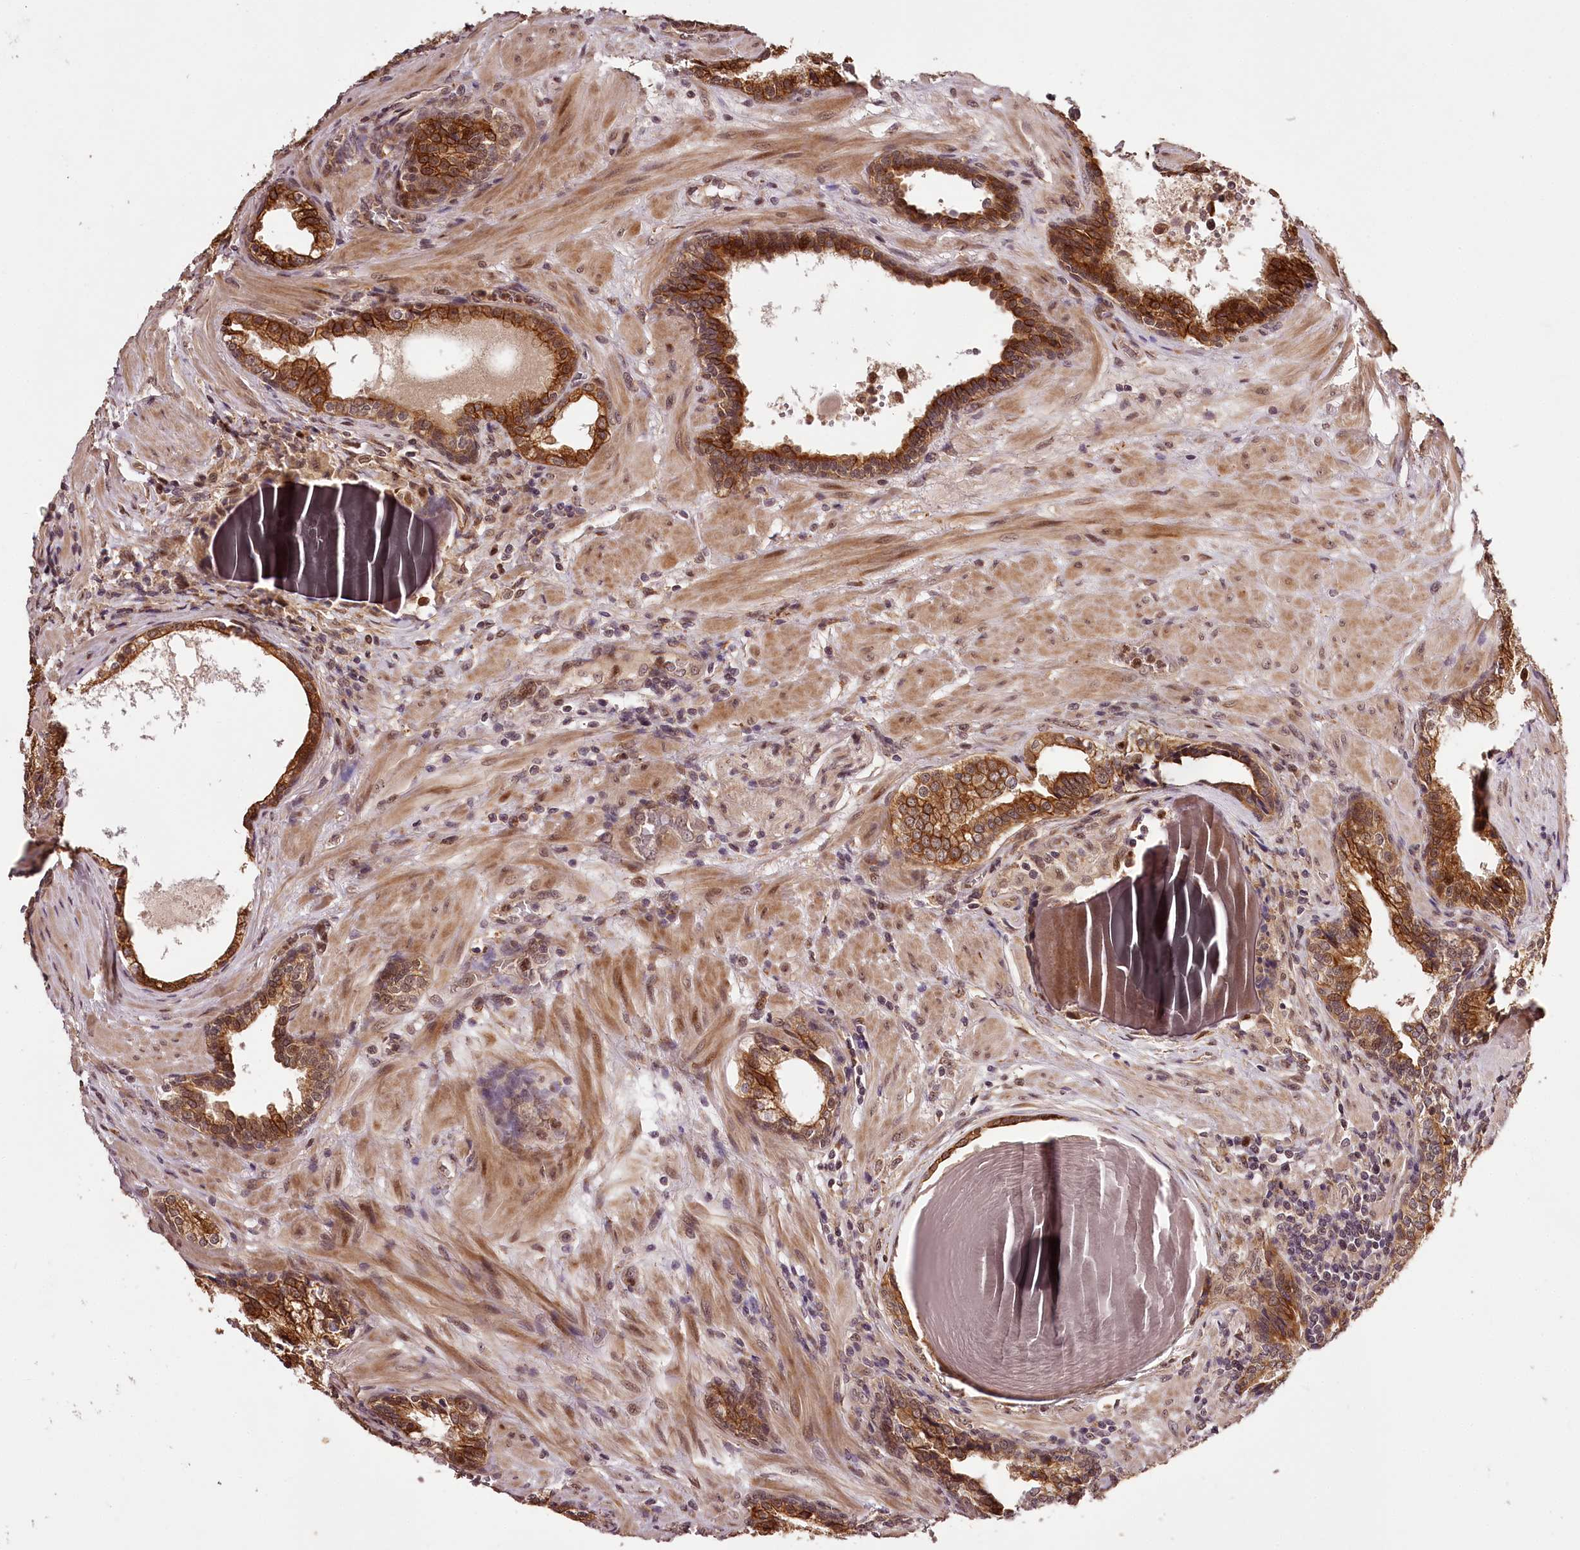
{"staining": {"intensity": "moderate", "quantity": ">75%", "location": "cytoplasmic/membranous"}, "tissue": "prostate cancer", "cell_type": "Tumor cells", "image_type": "cancer", "snomed": [{"axis": "morphology", "description": "Adenocarcinoma, Low grade"}, {"axis": "topography", "description": "Prostate"}], "caption": "Protein expression analysis of human prostate adenocarcinoma (low-grade) reveals moderate cytoplasmic/membranous positivity in about >75% of tumor cells. Nuclei are stained in blue.", "gene": "MAML3", "patient": {"sex": "male", "age": 60}}